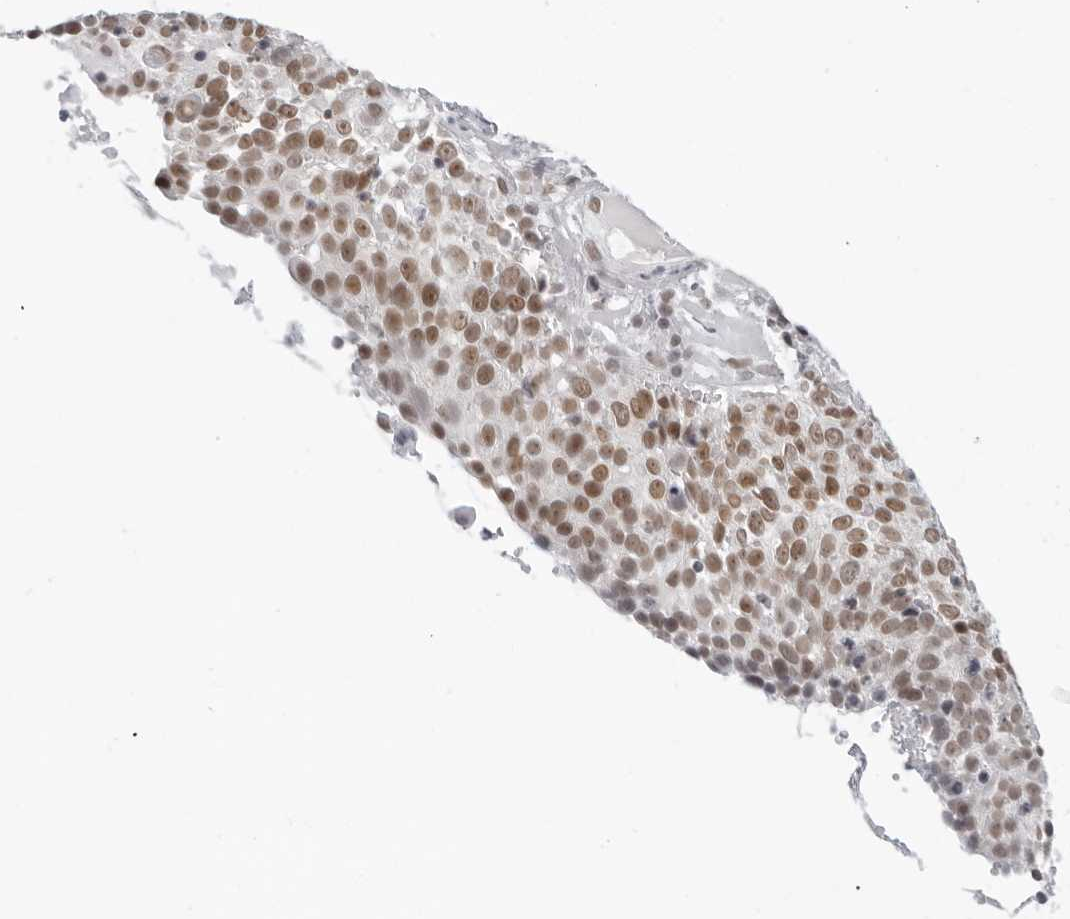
{"staining": {"intensity": "moderate", "quantity": ">75%", "location": "nuclear"}, "tissue": "cervical cancer", "cell_type": "Tumor cells", "image_type": "cancer", "snomed": [{"axis": "morphology", "description": "Squamous cell carcinoma, NOS"}, {"axis": "topography", "description": "Cervix"}], "caption": "This micrograph reveals immunohistochemistry (IHC) staining of cervical squamous cell carcinoma, with medium moderate nuclear staining in about >75% of tumor cells.", "gene": "FOXK2", "patient": {"sex": "female", "age": 74}}